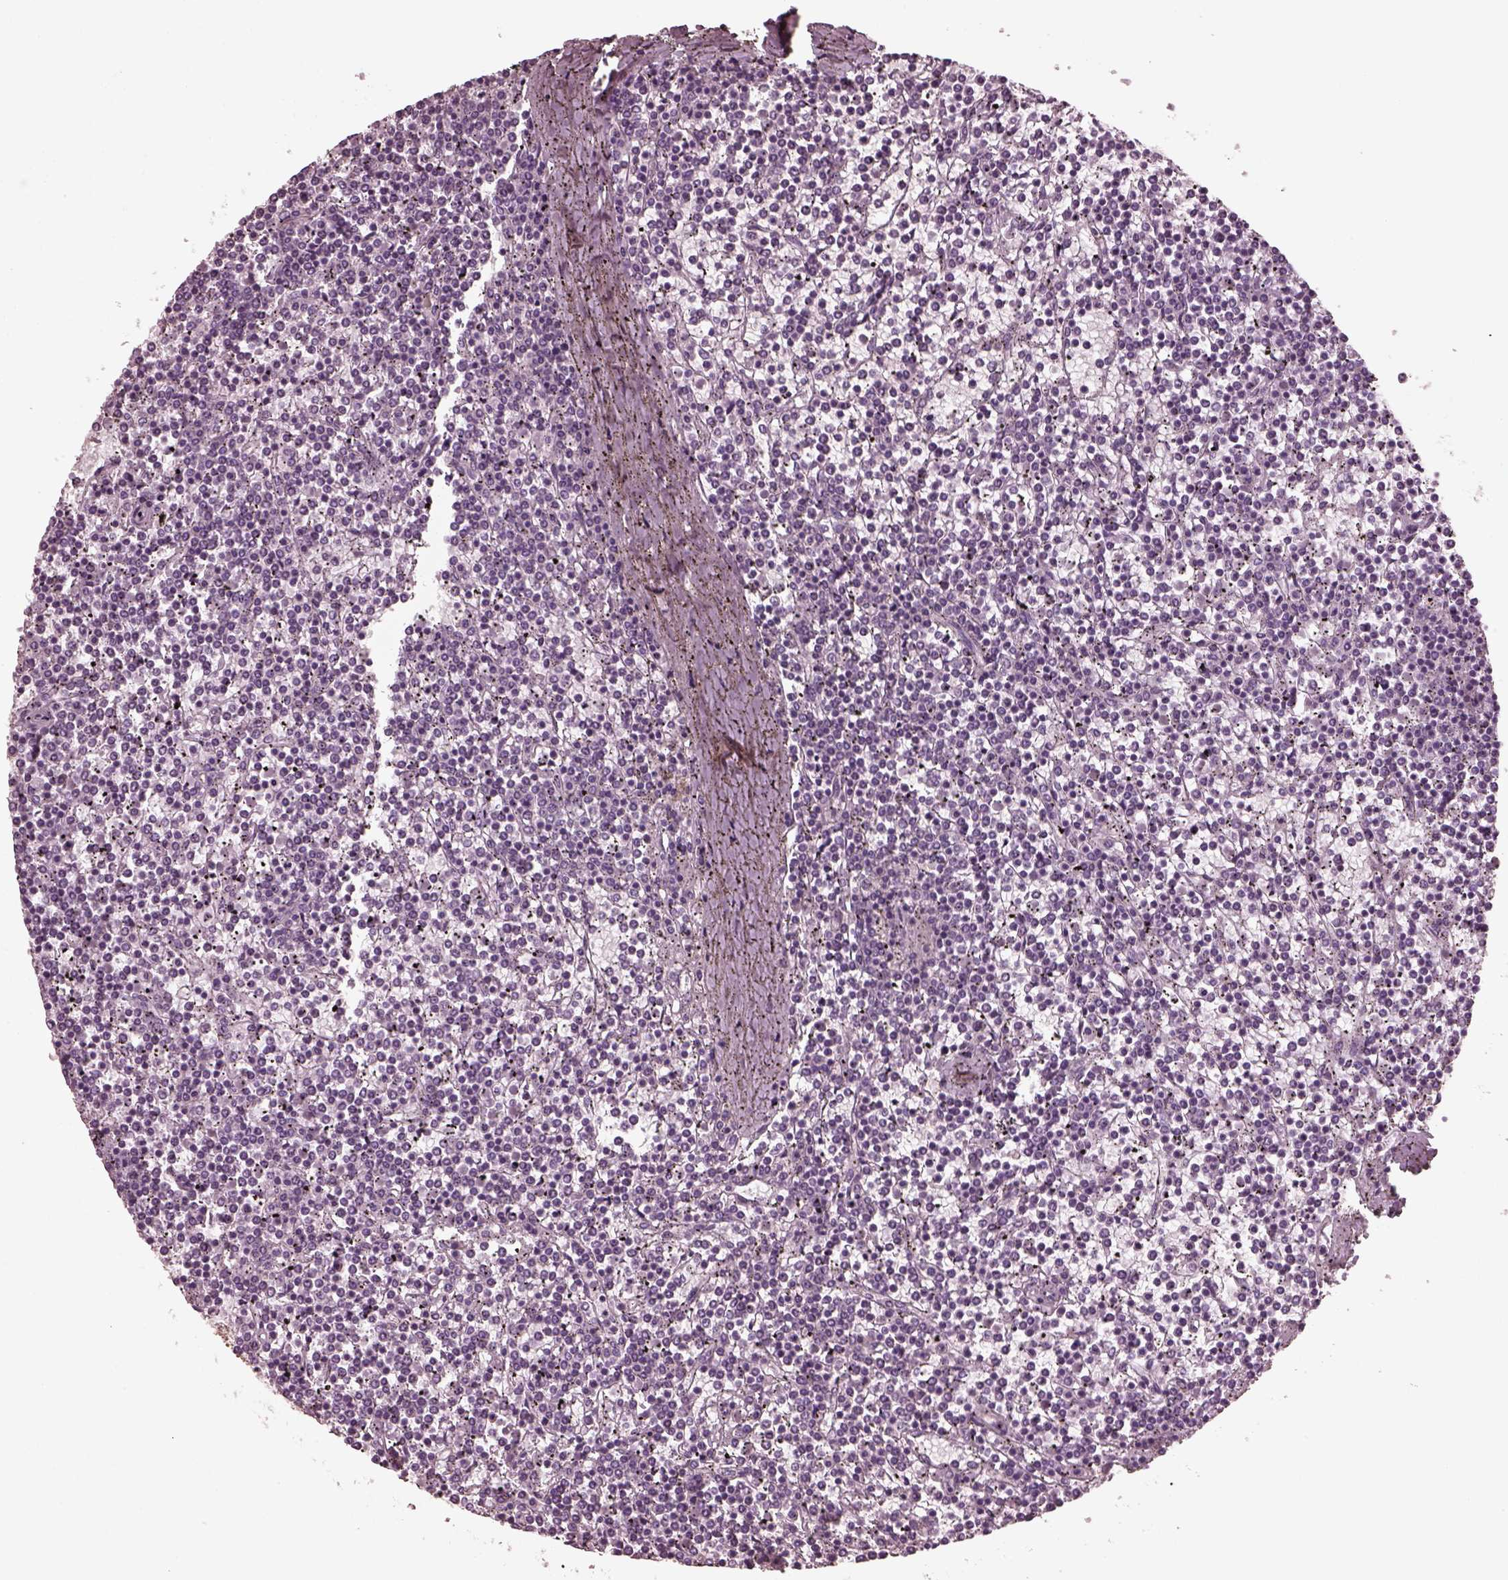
{"staining": {"intensity": "negative", "quantity": "none", "location": "none"}, "tissue": "lymphoma", "cell_type": "Tumor cells", "image_type": "cancer", "snomed": [{"axis": "morphology", "description": "Malignant lymphoma, non-Hodgkin's type, Low grade"}, {"axis": "topography", "description": "Spleen"}], "caption": "There is no significant staining in tumor cells of lymphoma.", "gene": "GRM6", "patient": {"sex": "female", "age": 19}}